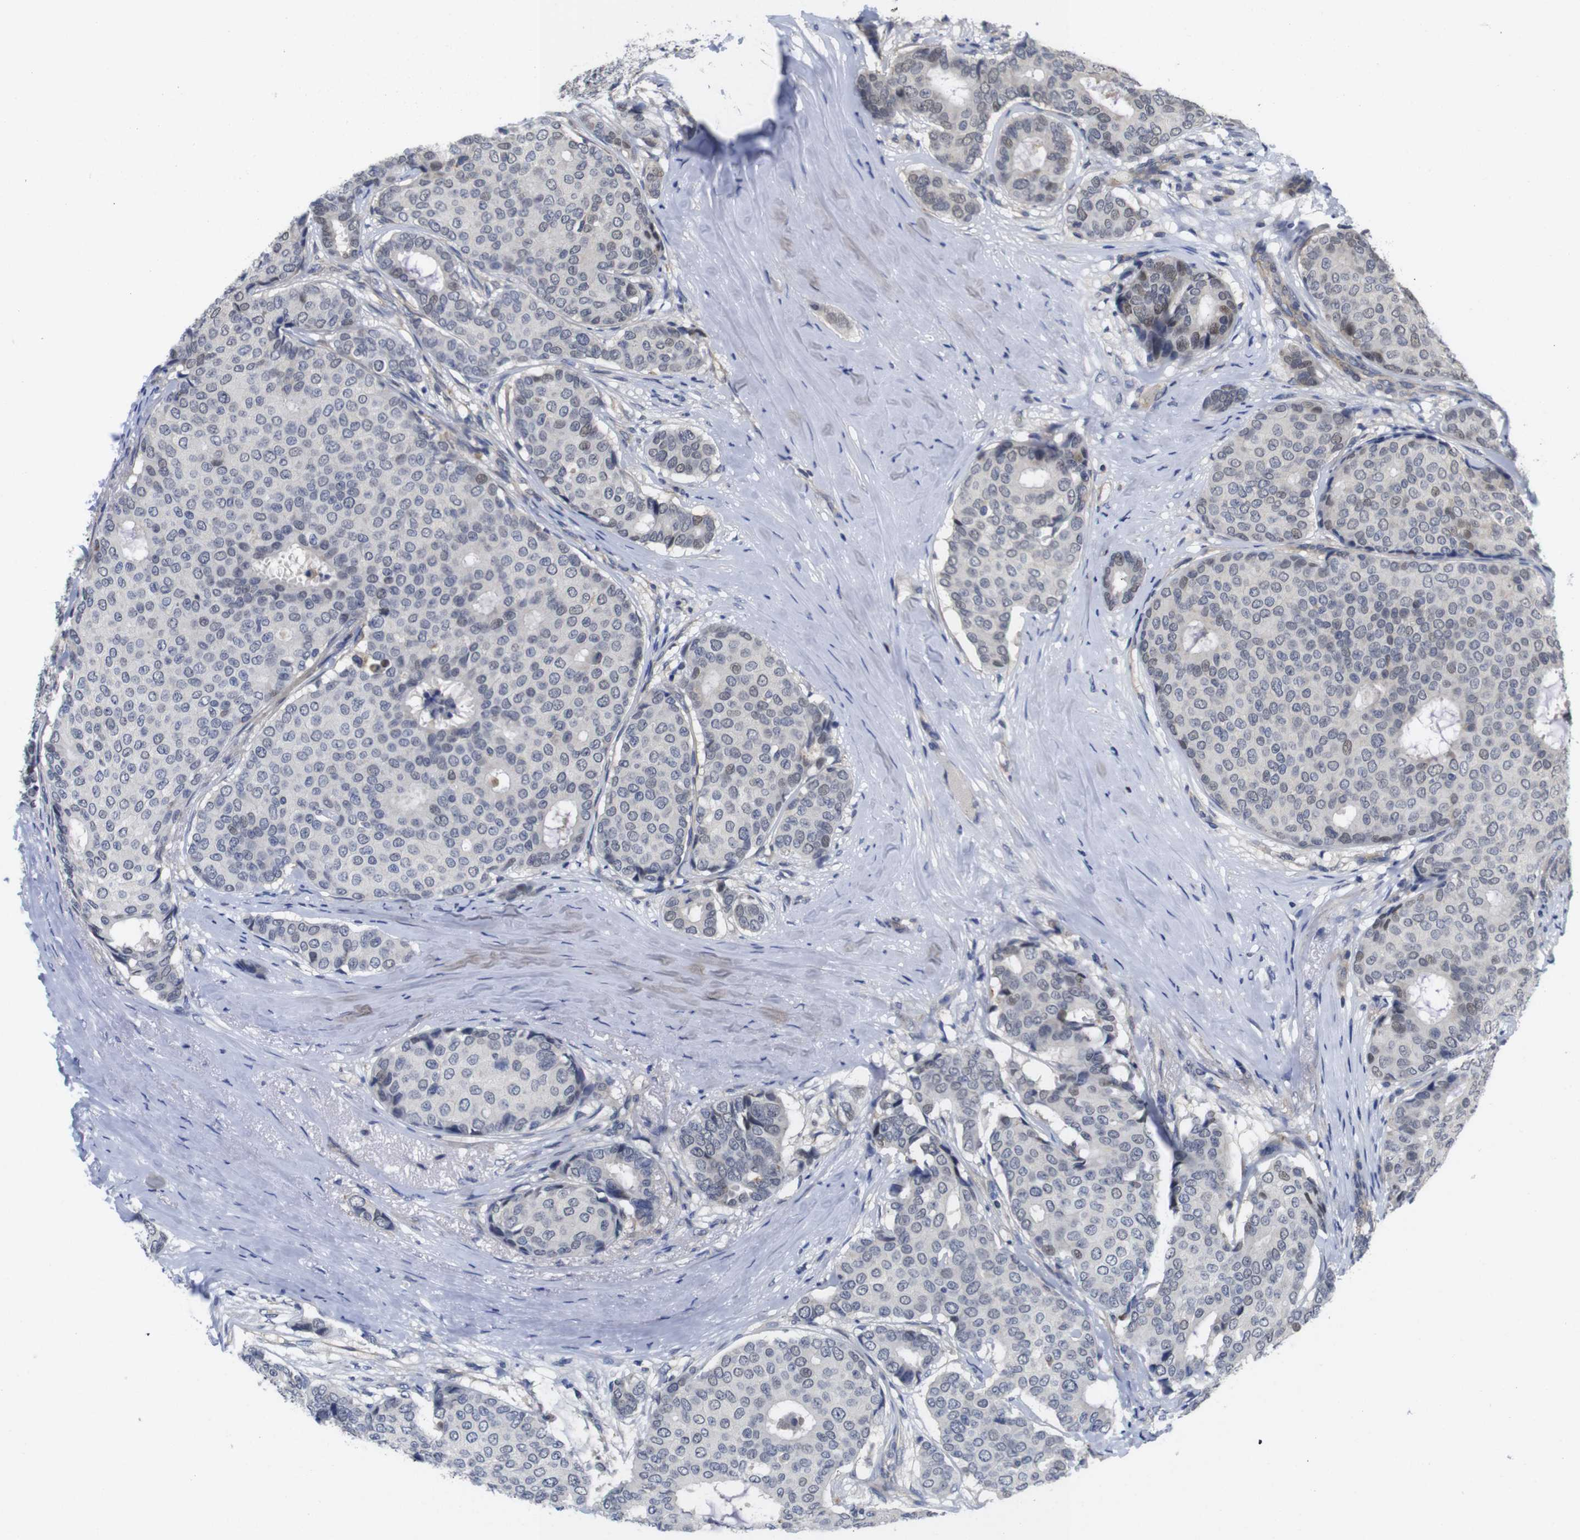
{"staining": {"intensity": "weak", "quantity": "<25%", "location": "nuclear"}, "tissue": "breast cancer", "cell_type": "Tumor cells", "image_type": "cancer", "snomed": [{"axis": "morphology", "description": "Duct carcinoma"}, {"axis": "topography", "description": "Breast"}], "caption": "IHC of human breast cancer demonstrates no positivity in tumor cells.", "gene": "FNTA", "patient": {"sex": "female", "age": 75}}